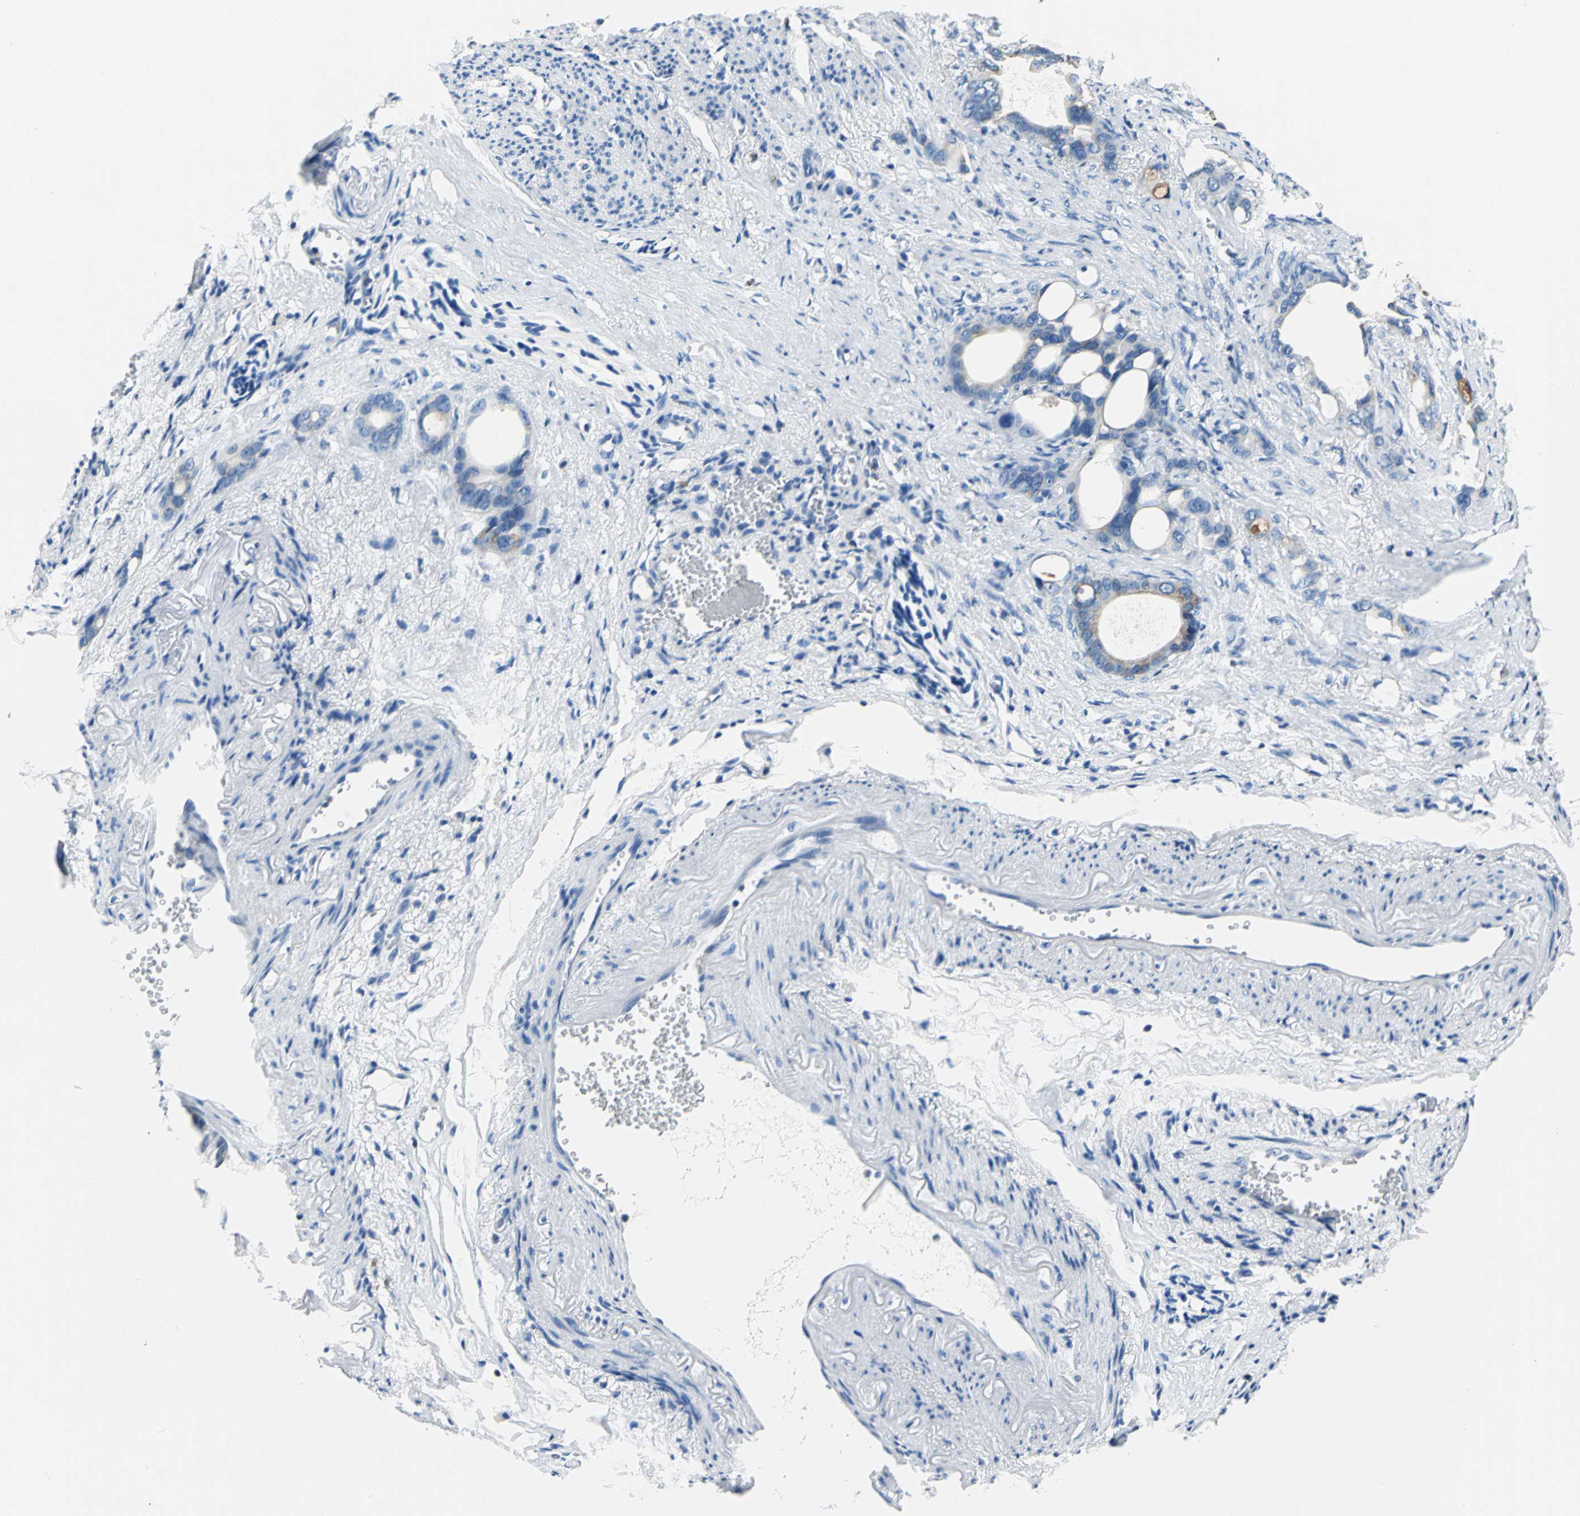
{"staining": {"intensity": "moderate", "quantity": "<25%", "location": "cytoplasmic/membranous"}, "tissue": "stomach cancer", "cell_type": "Tumor cells", "image_type": "cancer", "snomed": [{"axis": "morphology", "description": "Adenocarcinoma, NOS"}, {"axis": "topography", "description": "Stomach"}], "caption": "Moderate cytoplasmic/membranous staining is appreciated in approximately <25% of tumor cells in stomach cancer (adenocarcinoma). The protein of interest is stained brown, and the nuclei are stained in blue (DAB (3,3'-diaminobenzidine) IHC with brightfield microscopy, high magnification).", "gene": "SEPTIN6", "patient": {"sex": "female", "age": 75}}